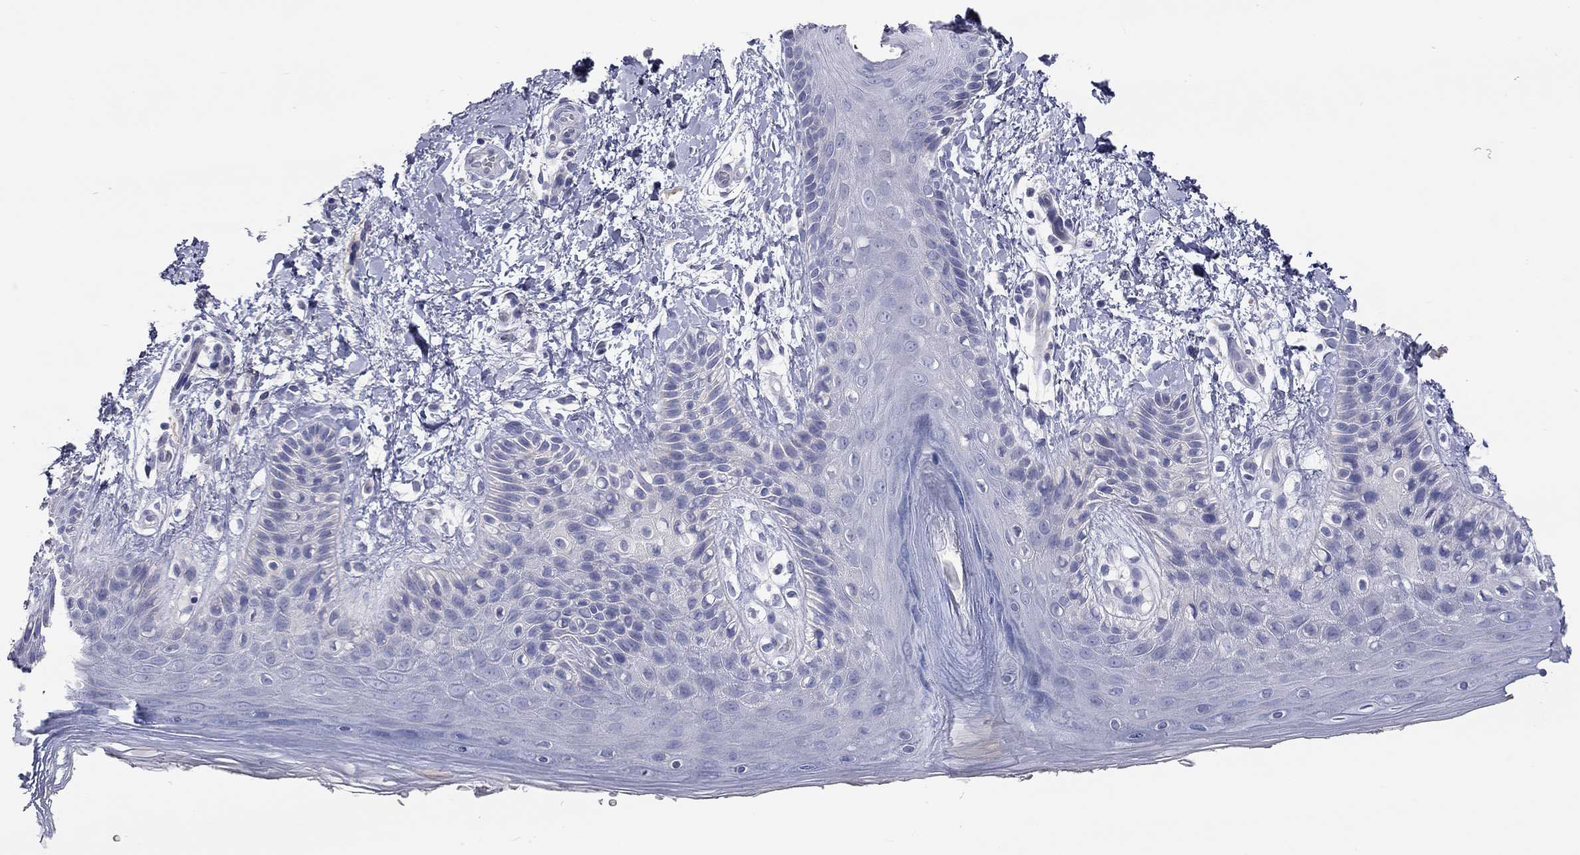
{"staining": {"intensity": "negative", "quantity": "none", "location": "none"}, "tissue": "skin", "cell_type": "Epidermal cells", "image_type": "normal", "snomed": [{"axis": "morphology", "description": "Normal tissue, NOS"}, {"axis": "topography", "description": "Anal"}], "caption": "Epidermal cells show no significant expression in unremarkable skin. The staining was performed using DAB to visualize the protein expression in brown, while the nuclei were stained in blue with hematoxylin (Magnification: 20x).", "gene": "ST7L", "patient": {"sex": "male", "age": 36}}